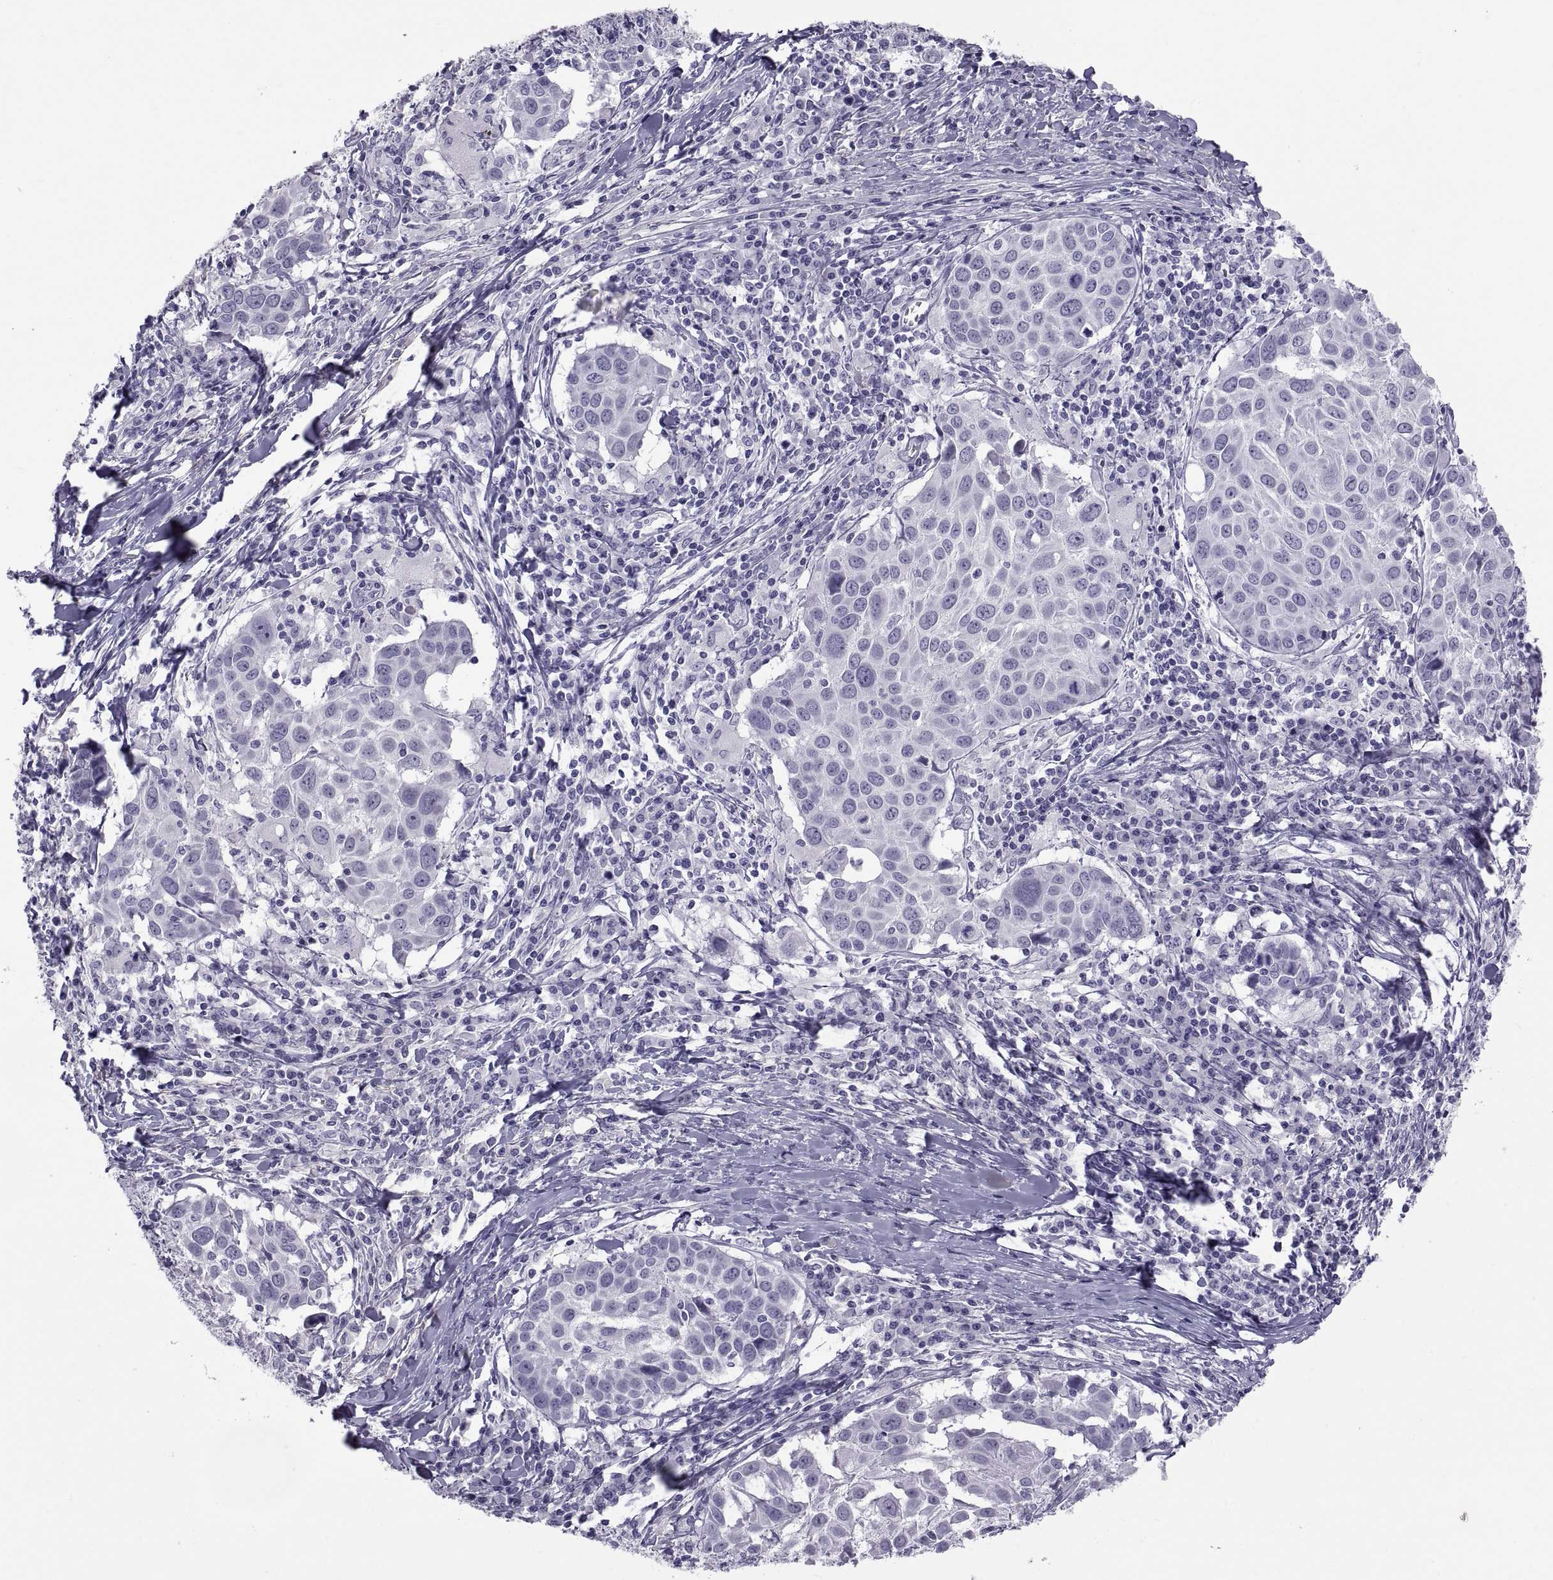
{"staining": {"intensity": "negative", "quantity": "none", "location": "none"}, "tissue": "lung cancer", "cell_type": "Tumor cells", "image_type": "cancer", "snomed": [{"axis": "morphology", "description": "Squamous cell carcinoma, NOS"}, {"axis": "topography", "description": "Lung"}], "caption": "Tumor cells show no significant expression in lung cancer. The staining is performed using DAB brown chromogen with nuclei counter-stained in using hematoxylin.", "gene": "MAGEB1", "patient": {"sex": "male", "age": 57}}